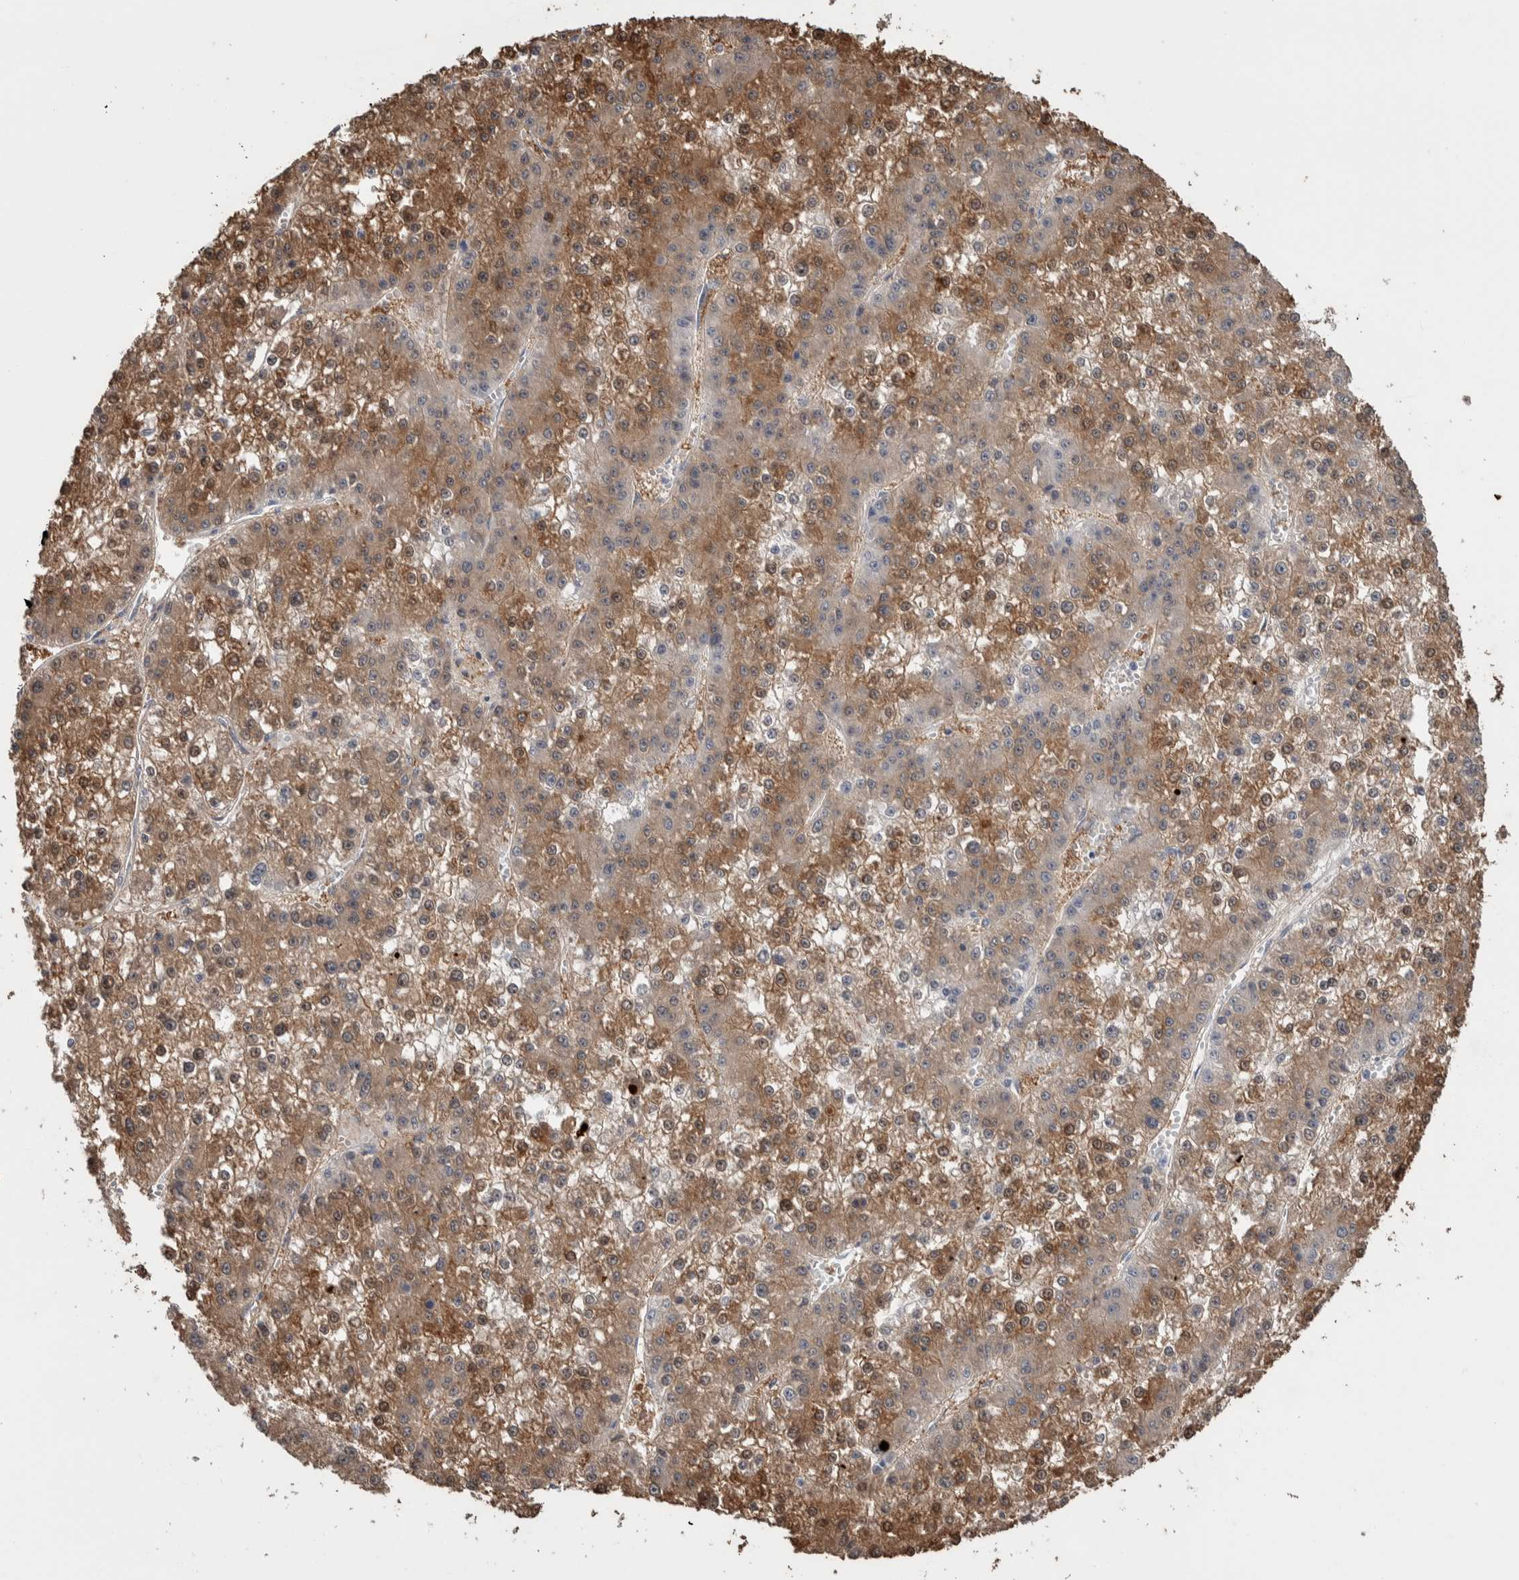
{"staining": {"intensity": "moderate", "quantity": ">75%", "location": "cytoplasmic/membranous"}, "tissue": "liver cancer", "cell_type": "Tumor cells", "image_type": "cancer", "snomed": [{"axis": "morphology", "description": "Carcinoma, Hepatocellular, NOS"}, {"axis": "topography", "description": "Liver"}], "caption": "A photomicrograph of human liver cancer stained for a protein exhibits moderate cytoplasmic/membranous brown staining in tumor cells.", "gene": "TMEM102", "patient": {"sex": "female", "age": 73}}